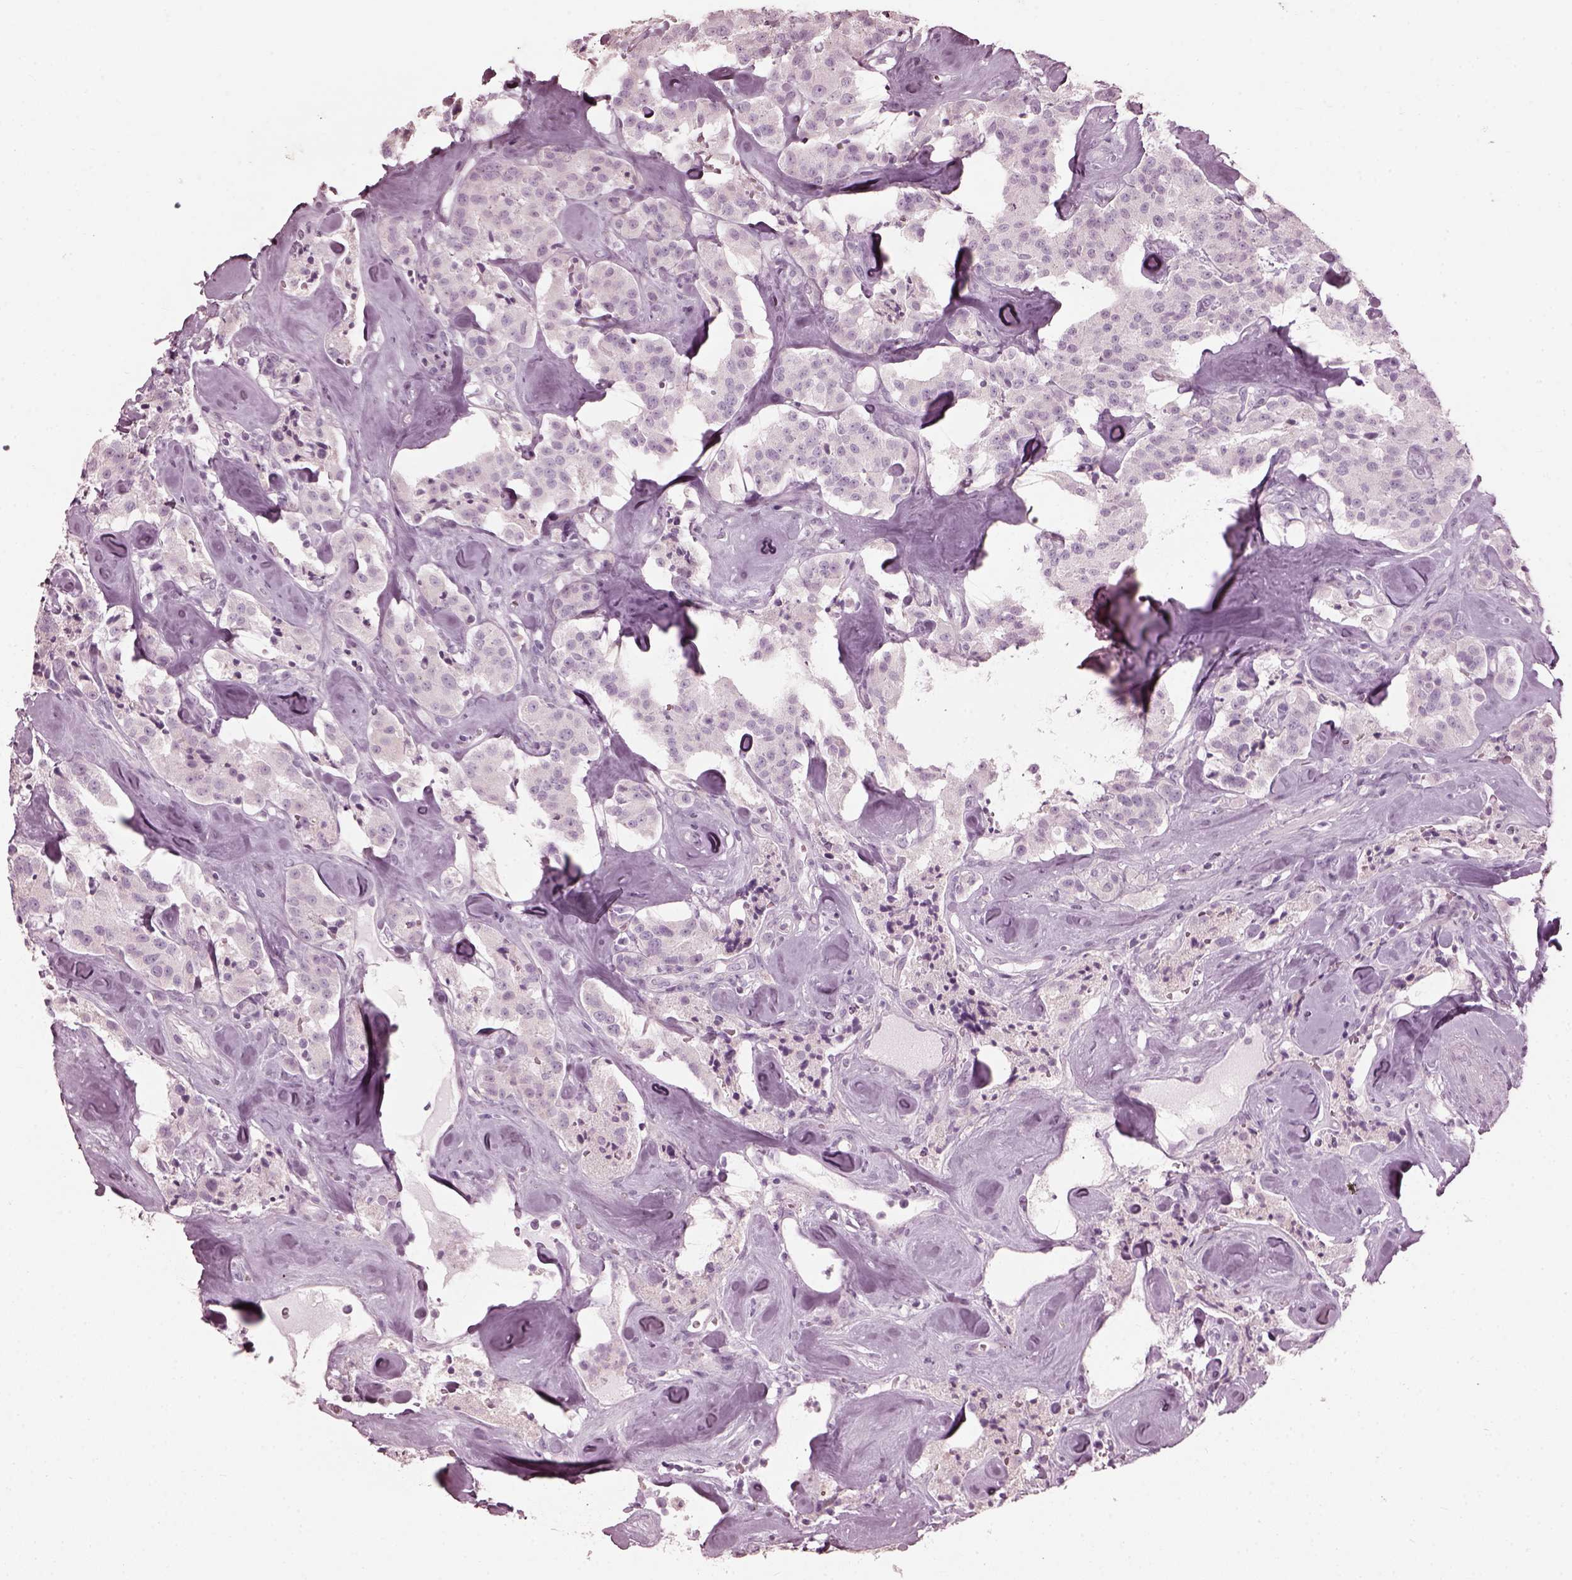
{"staining": {"intensity": "negative", "quantity": "none", "location": "none"}, "tissue": "carcinoid", "cell_type": "Tumor cells", "image_type": "cancer", "snomed": [{"axis": "morphology", "description": "Carcinoid, malignant, NOS"}, {"axis": "topography", "description": "Pancreas"}], "caption": "DAB (3,3'-diaminobenzidine) immunohistochemical staining of carcinoid (malignant) exhibits no significant staining in tumor cells. The staining is performed using DAB brown chromogen with nuclei counter-stained in using hematoxylin.", "gene": "SAXO2", "patient": {"sex": "male", "age": 41}}